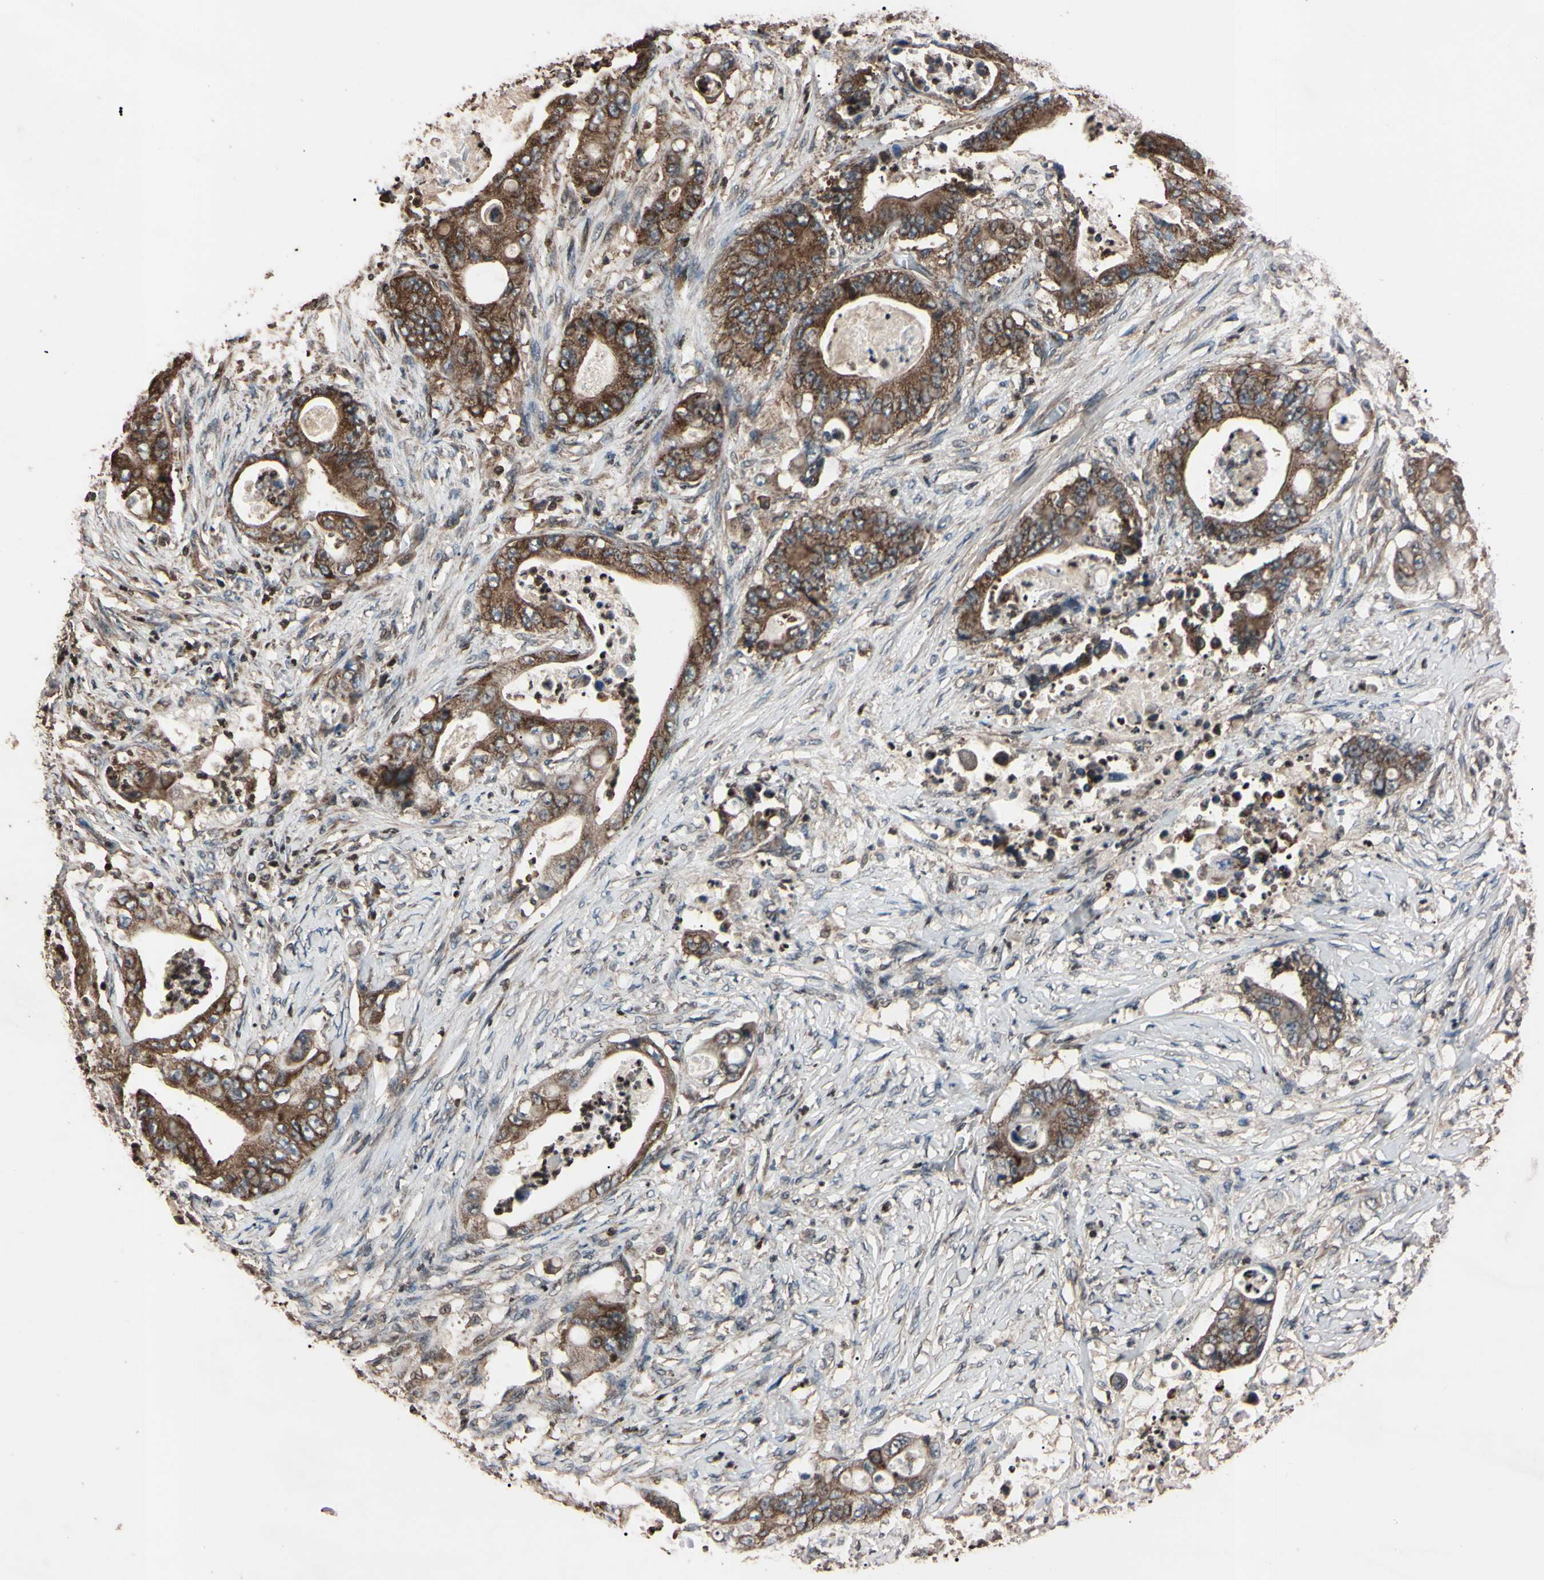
{"staining": {"intensity": "strong", "quantity": "<25%", "location": "cytoplasmic/membranous"}, "tissue": "stomach cancer", "cell_type": "Tumor cells", "image_type": "cancer", "snomed": [{"axis": "morphology", "description": "Adenocarcinoma, NOS"}, {"axis": "topography", "description": "Stomach"}], "caption": "Stomach cancer (adenocarcinoma) stained with immunohistochemistry (IHC) demonstrates strong cytoplasmic/membranous expression in approximately <25% of tumor cells.", "gene": "TNFRSF1A", "patient": {"sex": "female", "age": 73}}